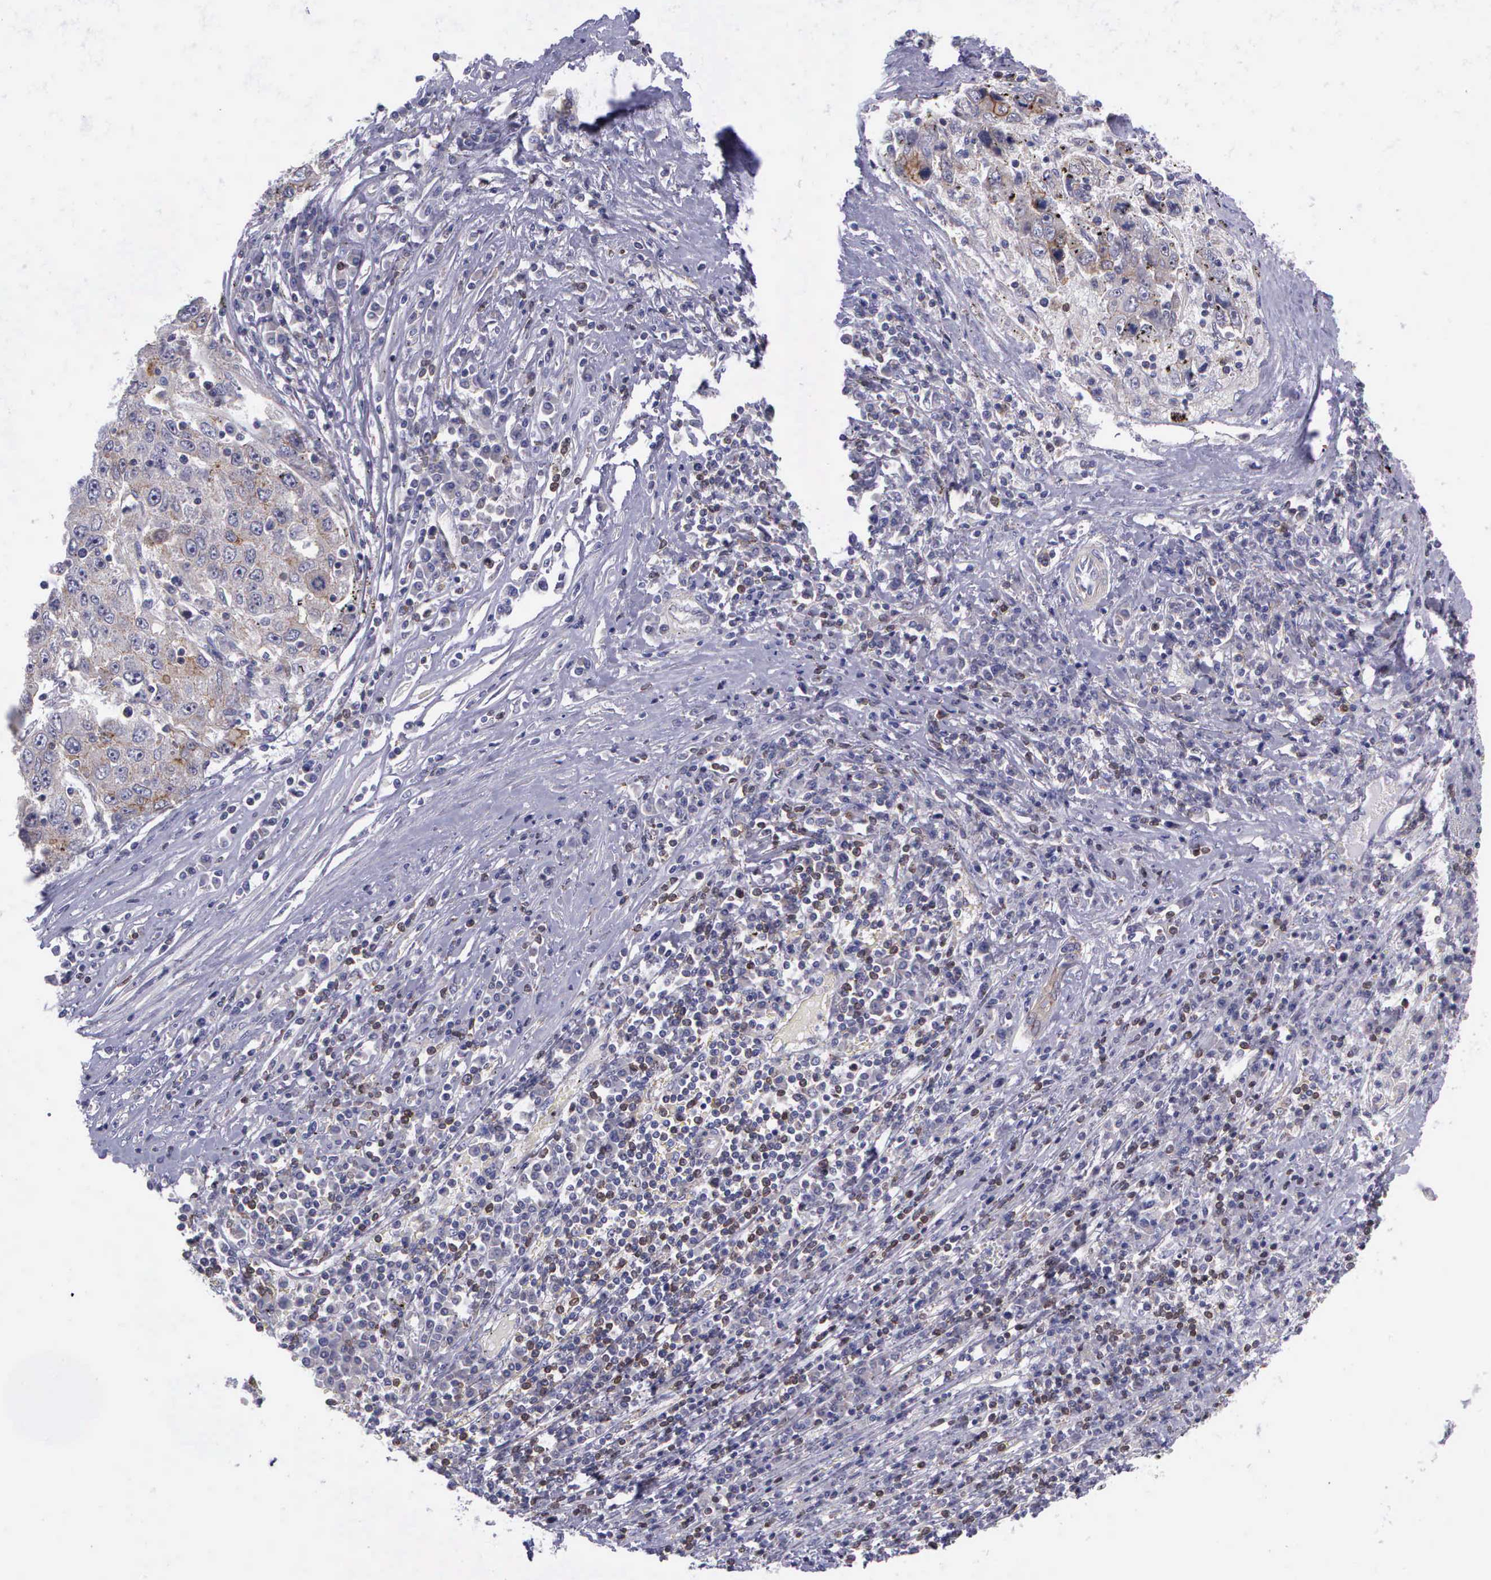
{"staining": {"intensity": "moderate", "quantity": "<25%", "location": "cytoplasmic/membranous"}, "tissue": "liver cancer", "cell_type": "Tumor cells", "image_type": "cancer", "snomed": [{"axis": "morphology", "description": "Carcinoma, Hepatocellular, NOS"}, {"axis": "topography", "description": "Liver"}], "caption": "Immunohistochemical staining of human liver cancer shows low levels of moderate cytoplasmic/membranous positivity in about <25% of tumor cells.", "gene": "MICAL3", "patient": {"sex": "male", "age": 49}}